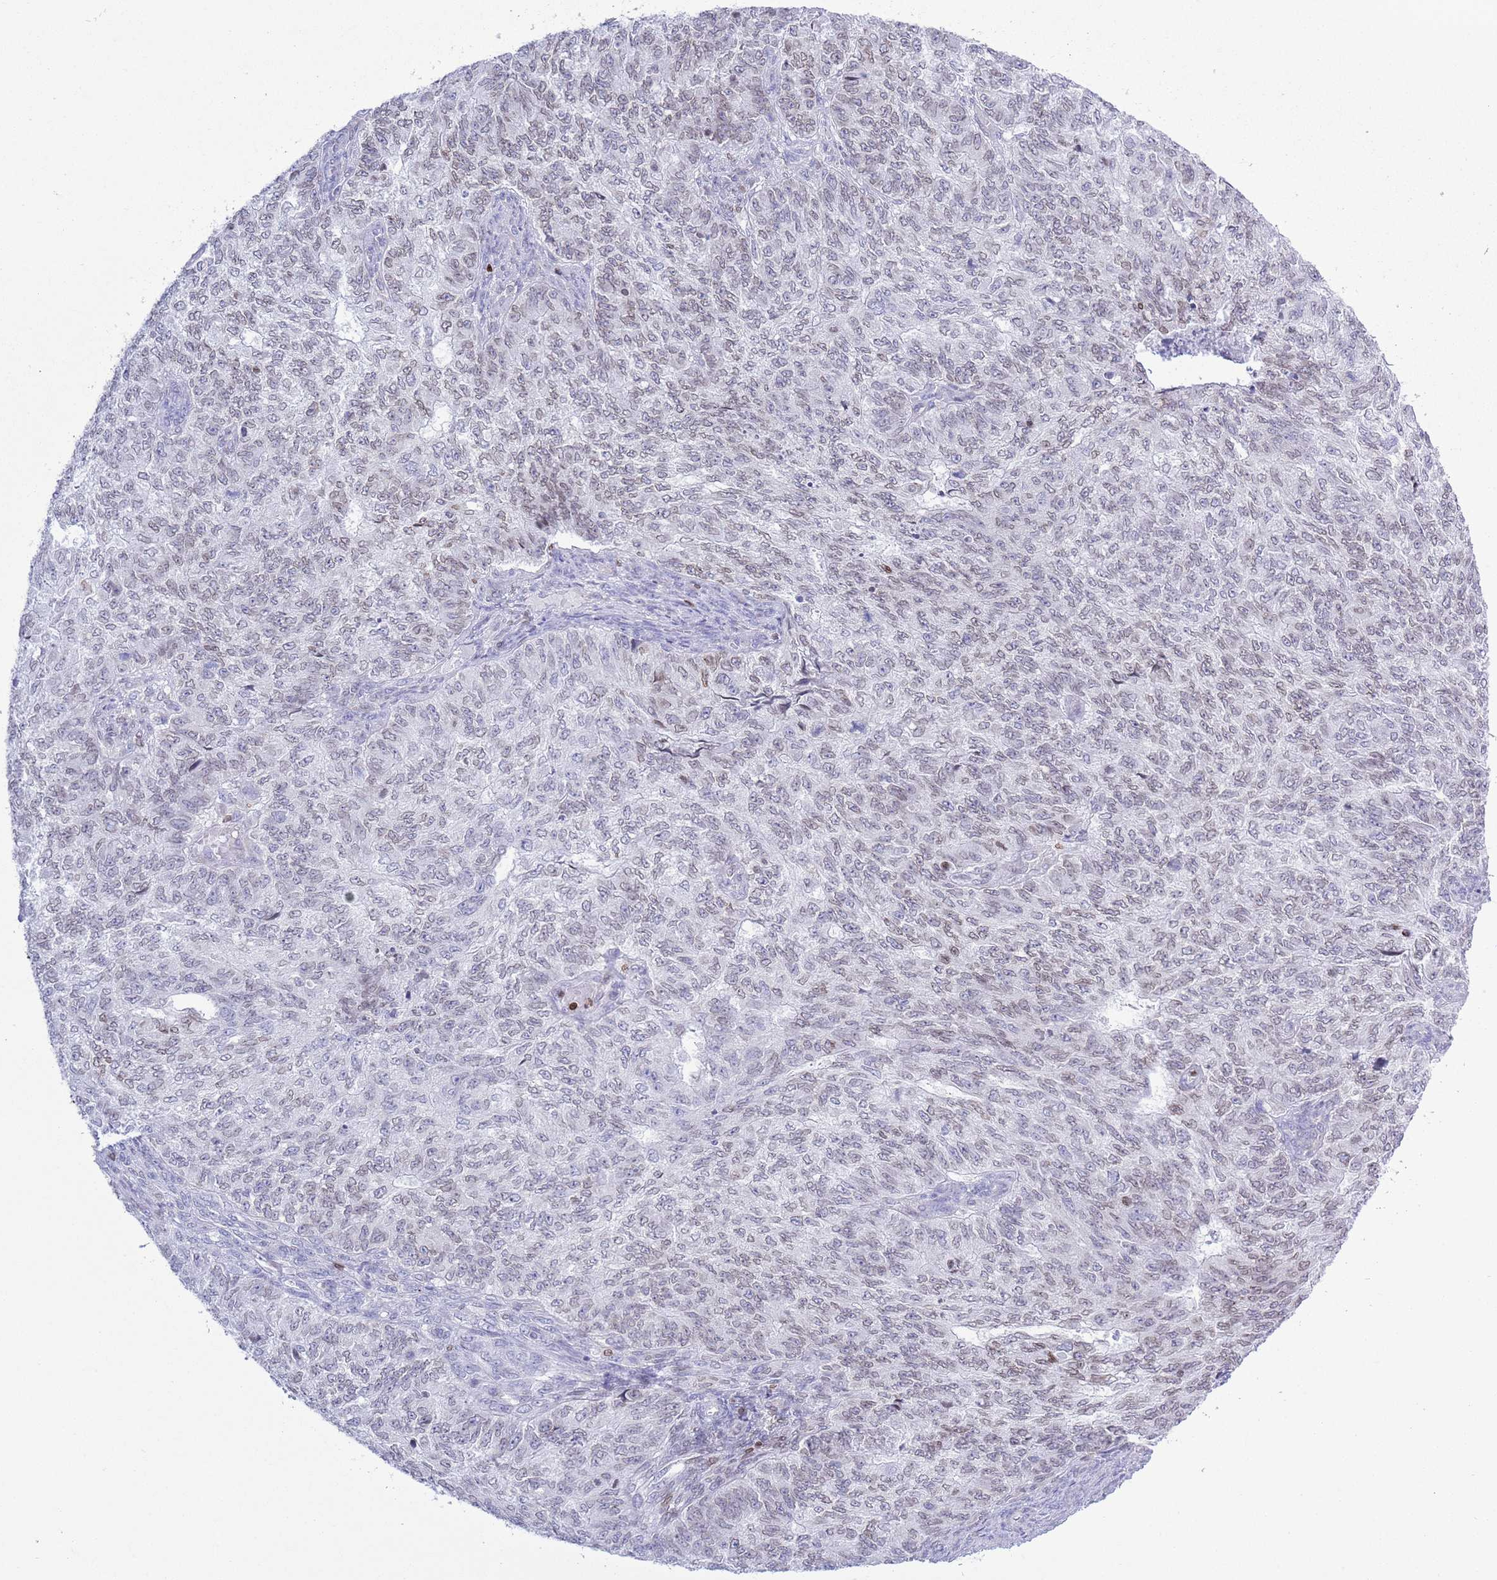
{"staining": {"intensity": "weak", "quantity": "25%-75%", "location": "cytoplasmic/membranous,nuclear"}, "tissue": "endometrial cancer", "cell_type": "Tumor cells", "image_type": "cancer", "snomed": [{"axis": "morphology", "description": "Adenocarcinoma, NOS"}, {"axis": "topography", "description": "Endometrium"}], "caption": "Endometrial adenocarcinoma tissue reveals weak cytoplasmic/membranous and nuclear positivity in approximately 25%-75% of tumor cells", "gene": "LBR", "patient": {"sex": "female", "age": 32}}